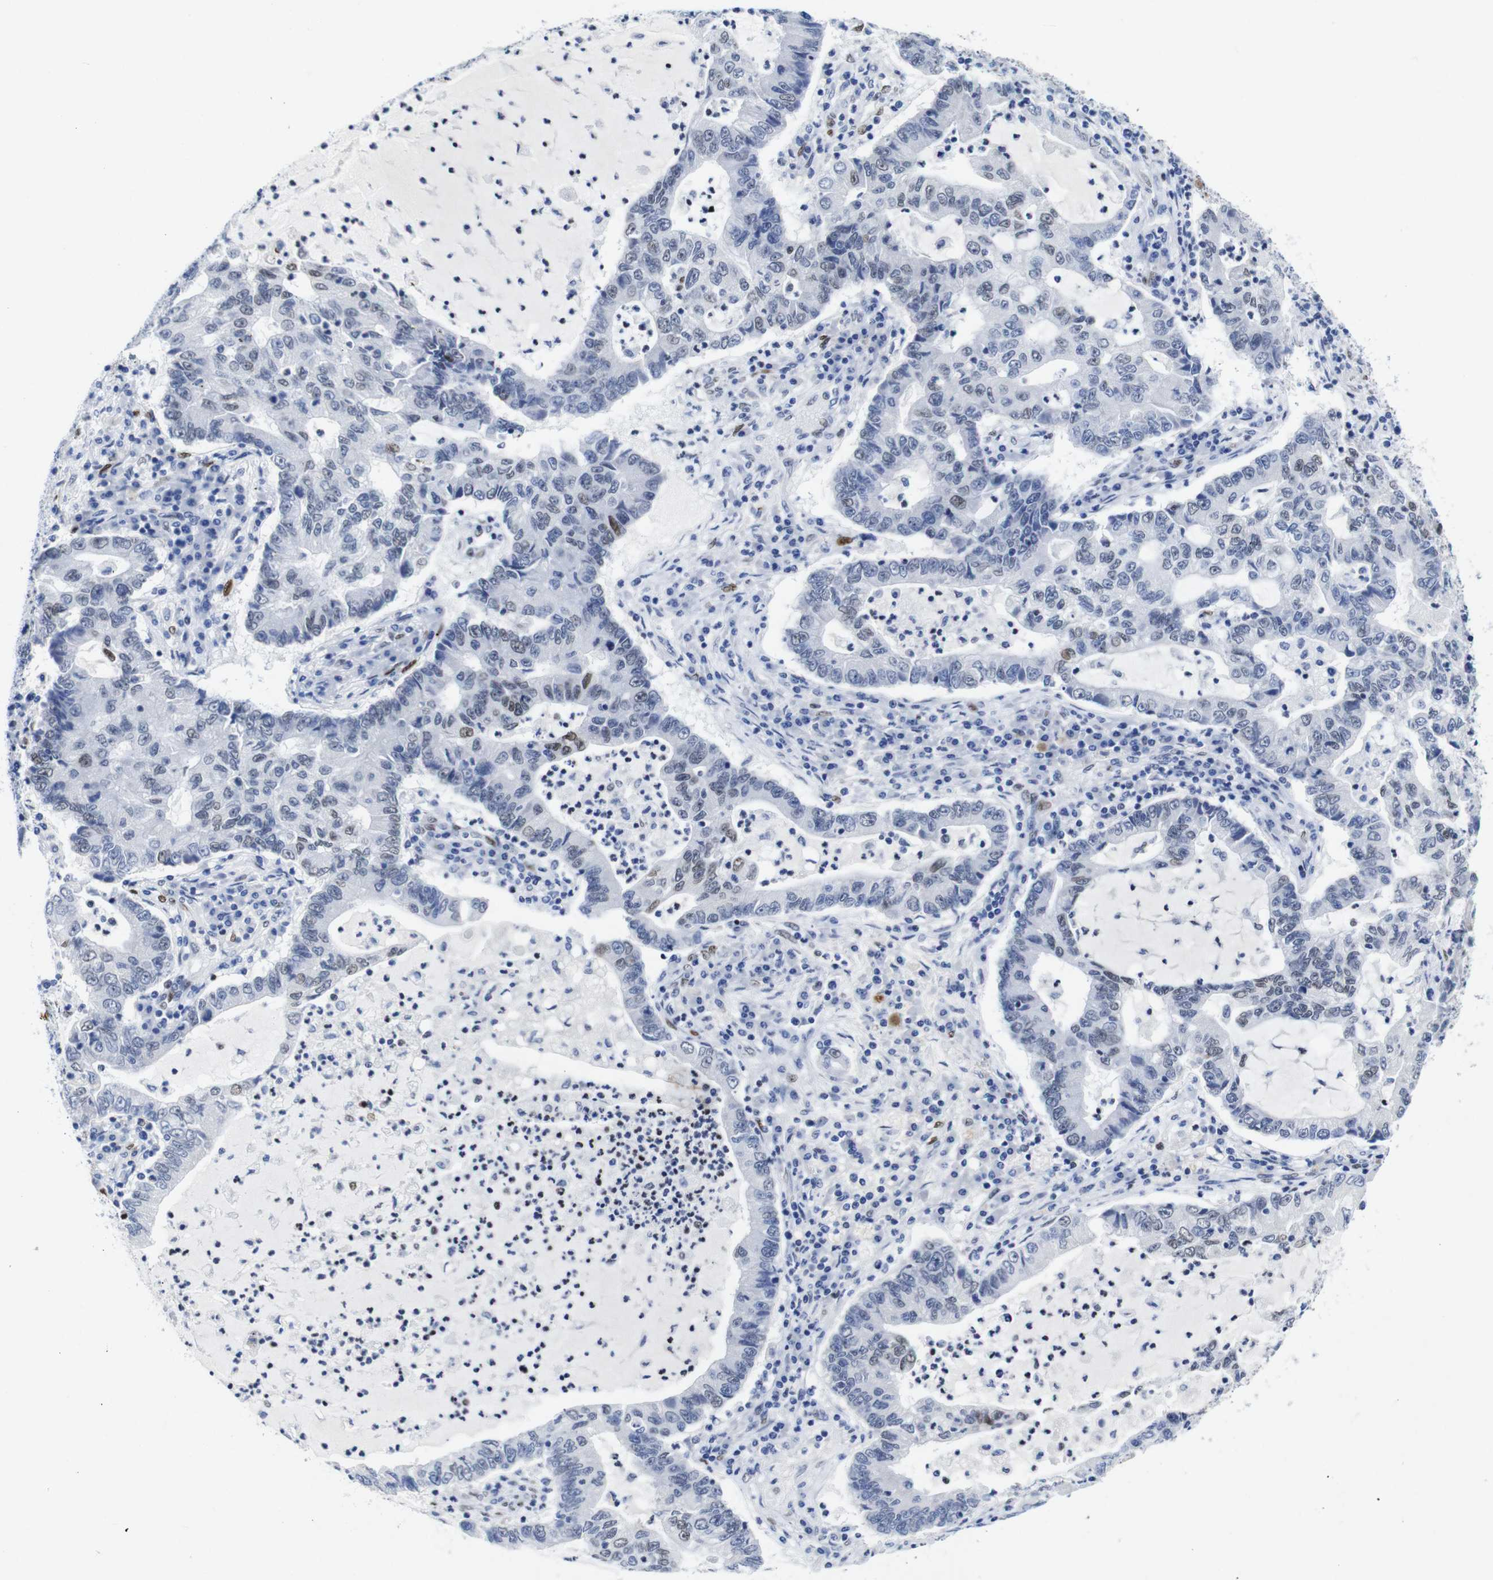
{"staining": {"intensity": "moderate", "quantity": "<25%", "location": "nuclear"}, "tissue": "lung cancer", "cell_type": "Tumor cells", "image_type": "cancer", "snomed": [{"axis": "morphology", "description": "Adenocarcinoma, NOS"}, {"axis": "topography", "description": "Lung"}], "caption": "The micrograph exhibits staining of lung cancer (adenocarcinoma), revealing moderate nuclear protein positivity (brown color) within tumor cells. (DAB IHC, brown staining for protein, blue staining for nuclei).", "gene": "FOSL2", "patient": {"sex": "female", "age": 51}}